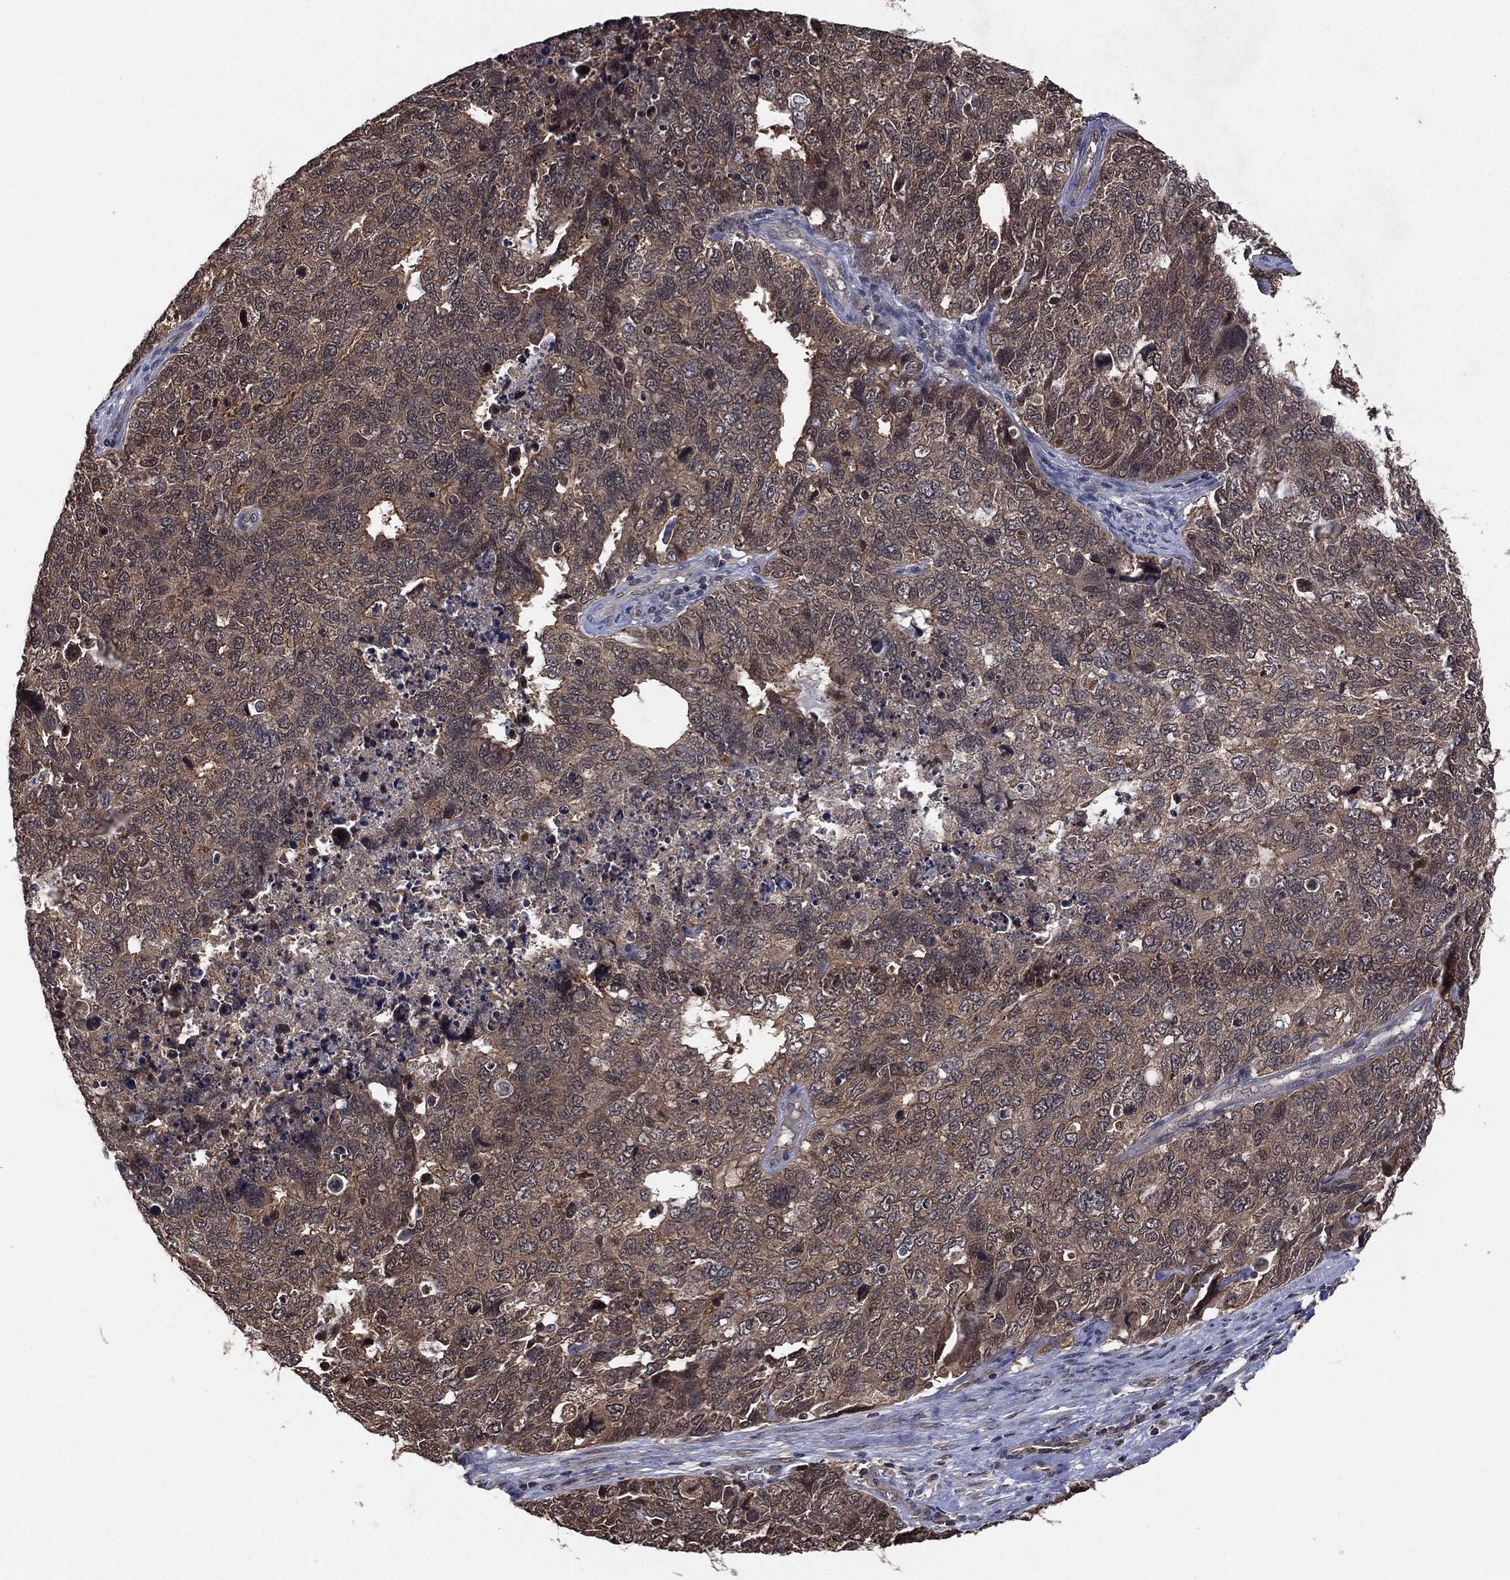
{"staining": {"intensity": "weak", "quantity": ">75%", "location": "cytoplasmic/membranous"}, "tissue": "cervical cancer", "cell_type": "Tumor cells", "image_type": "cancer", "snomed": [{"axis": "morphology", "description": "Squamous cell carcinoma, NOS"}, {"axis": "topography", "description": "Cervix"}], "caption": "Approximately >75% of tumor cells in human cervical cancer demonstrate weak cytoplasmic/membranous protein positivity as visualized by brown immunohistochemical staining.", "gene": "ATG4B", "patient": {"sex": "female", "age": 63}}